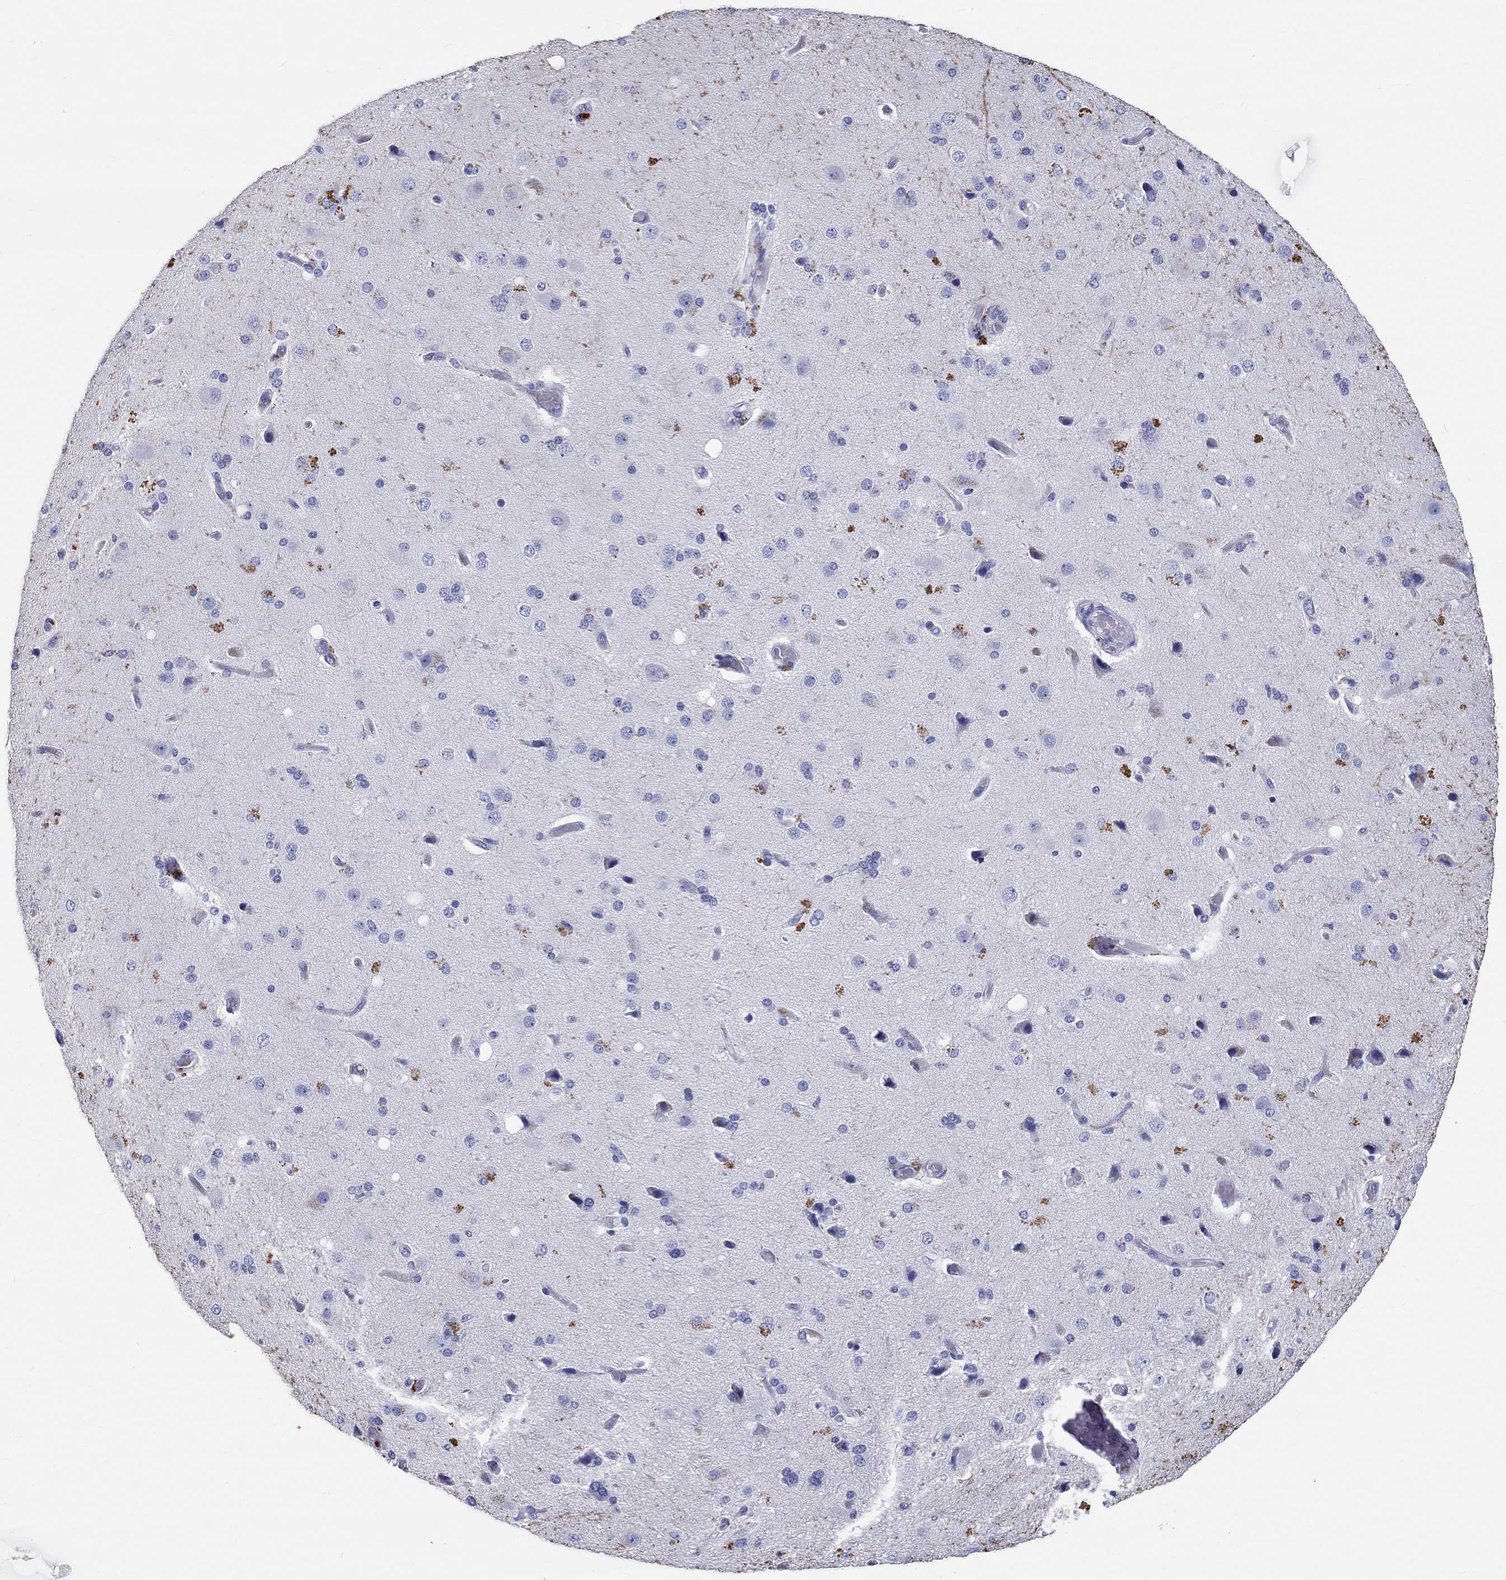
{"staining": {"intensity": "negative", "quantity": "none", "location": "none"}, "tissue": "cerebral cortex", "cell_type": "Endothelial cells", "image_type": "normal", "snomed": [{"axis": "morphology", "description": "Normal tissue, NOS"}, {"axis": "morphology", "description": "Glioma, malignant, High grade"}, {"axis": "topography", "description": "Cerebral cortex"}], "caption": "An immunohistochemistry image of benign cerebral cortex is shown. There is no staining in endothelial cells of cerebral cortex.", "gene": "EPX", "patient": {"sex": "male", "age": 77}}